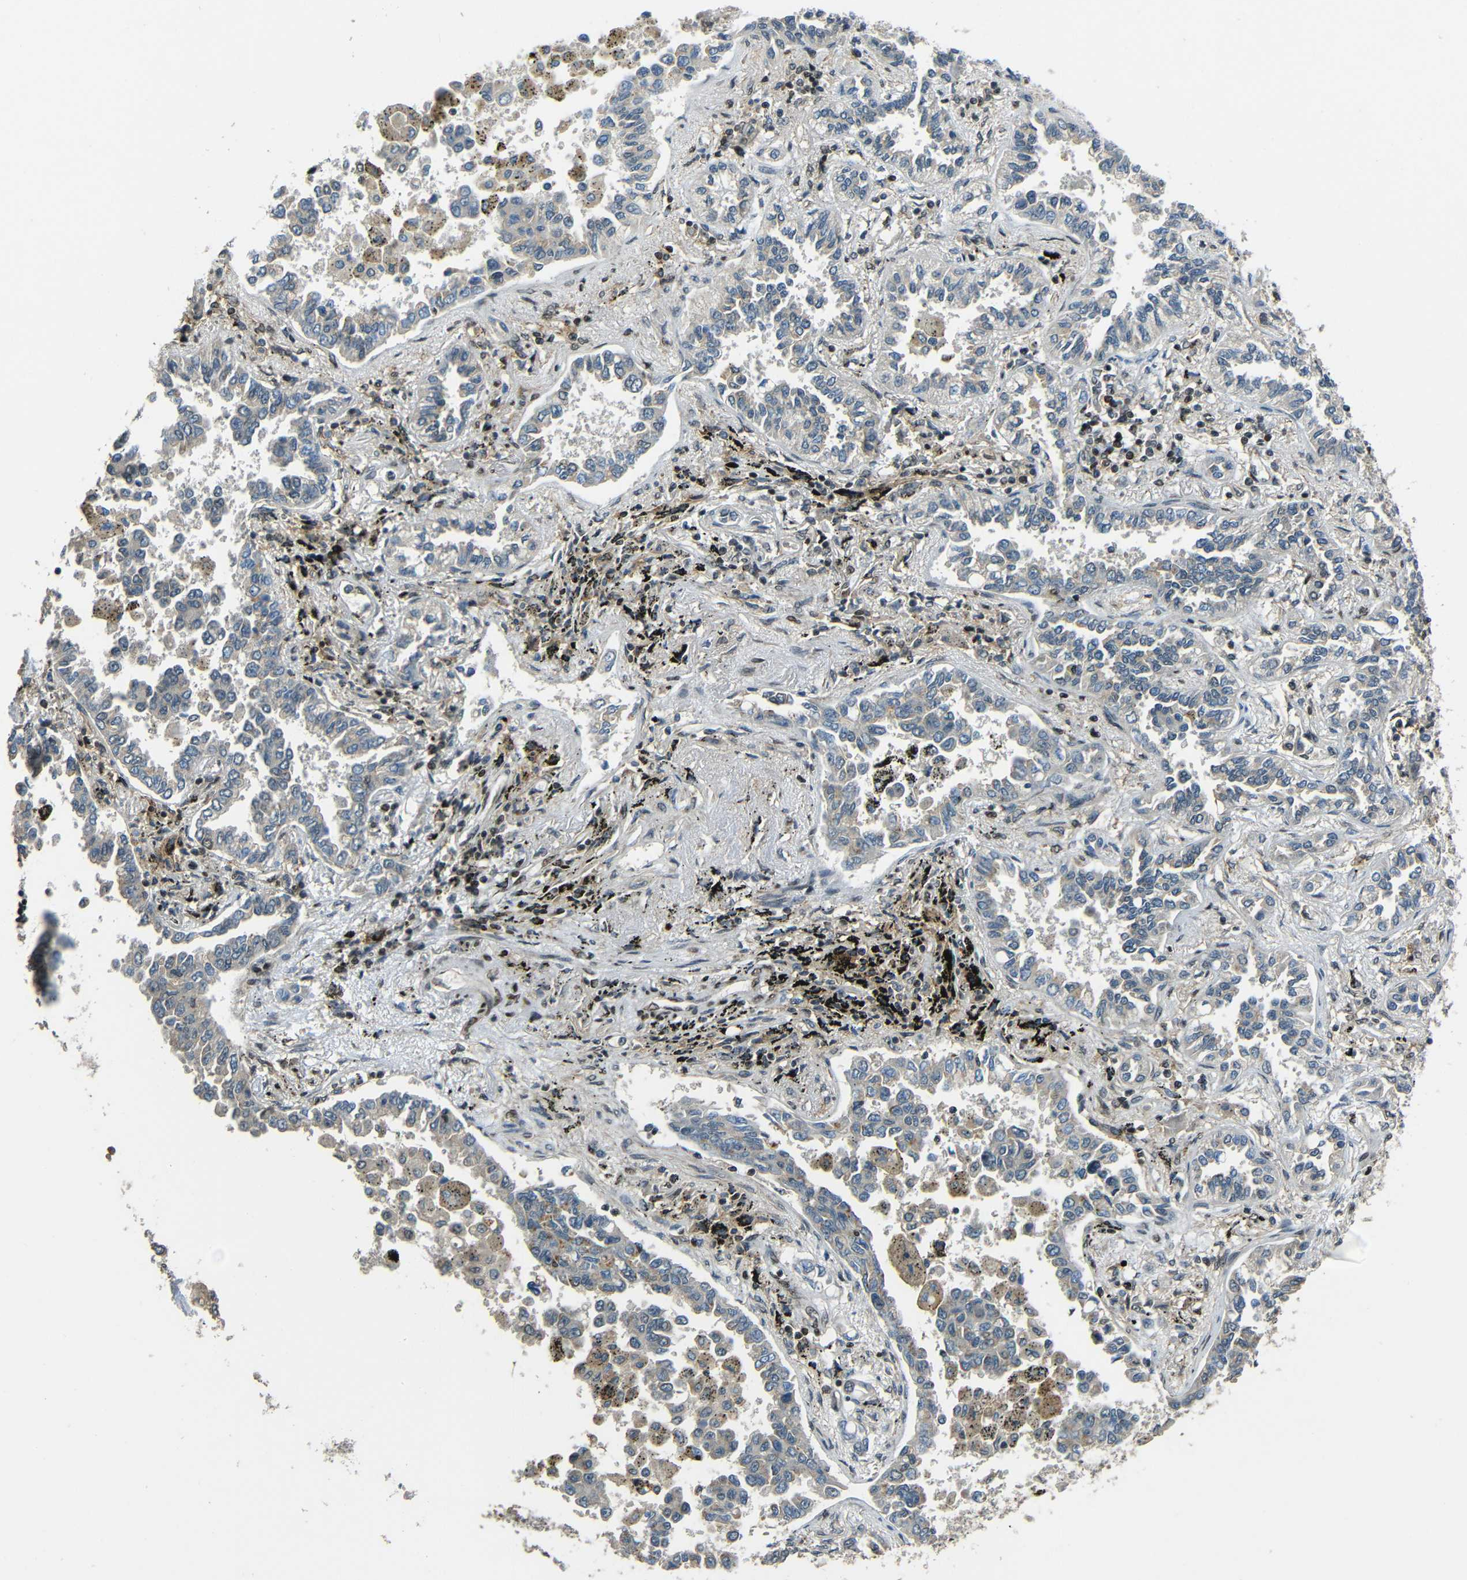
{"staining": {"intensity": "weak", "quantity": ">75%", "location": "cytoplasmic/membranous"}, "tissue": "lung cancer", "cell_type": "Tumor cells", "image_type": "cancer", "snomed": [{"axis": "morphology", "description": "Normal tissue, NOS"}, {"axis": "morphology", "description": "Adenocarcinoma, NOS"}, {"axis": "topography", "description": "Lung"}], "caption": "This micrograph displays immunohistochemistry (IHC) staining of lung cancer (adenocarcinoma), with low weak cytoplasmic/membranous expression in about >75% of tumor cells.", "gene": "PSIP1", "patient": {"sex": "male", "age": 59}}